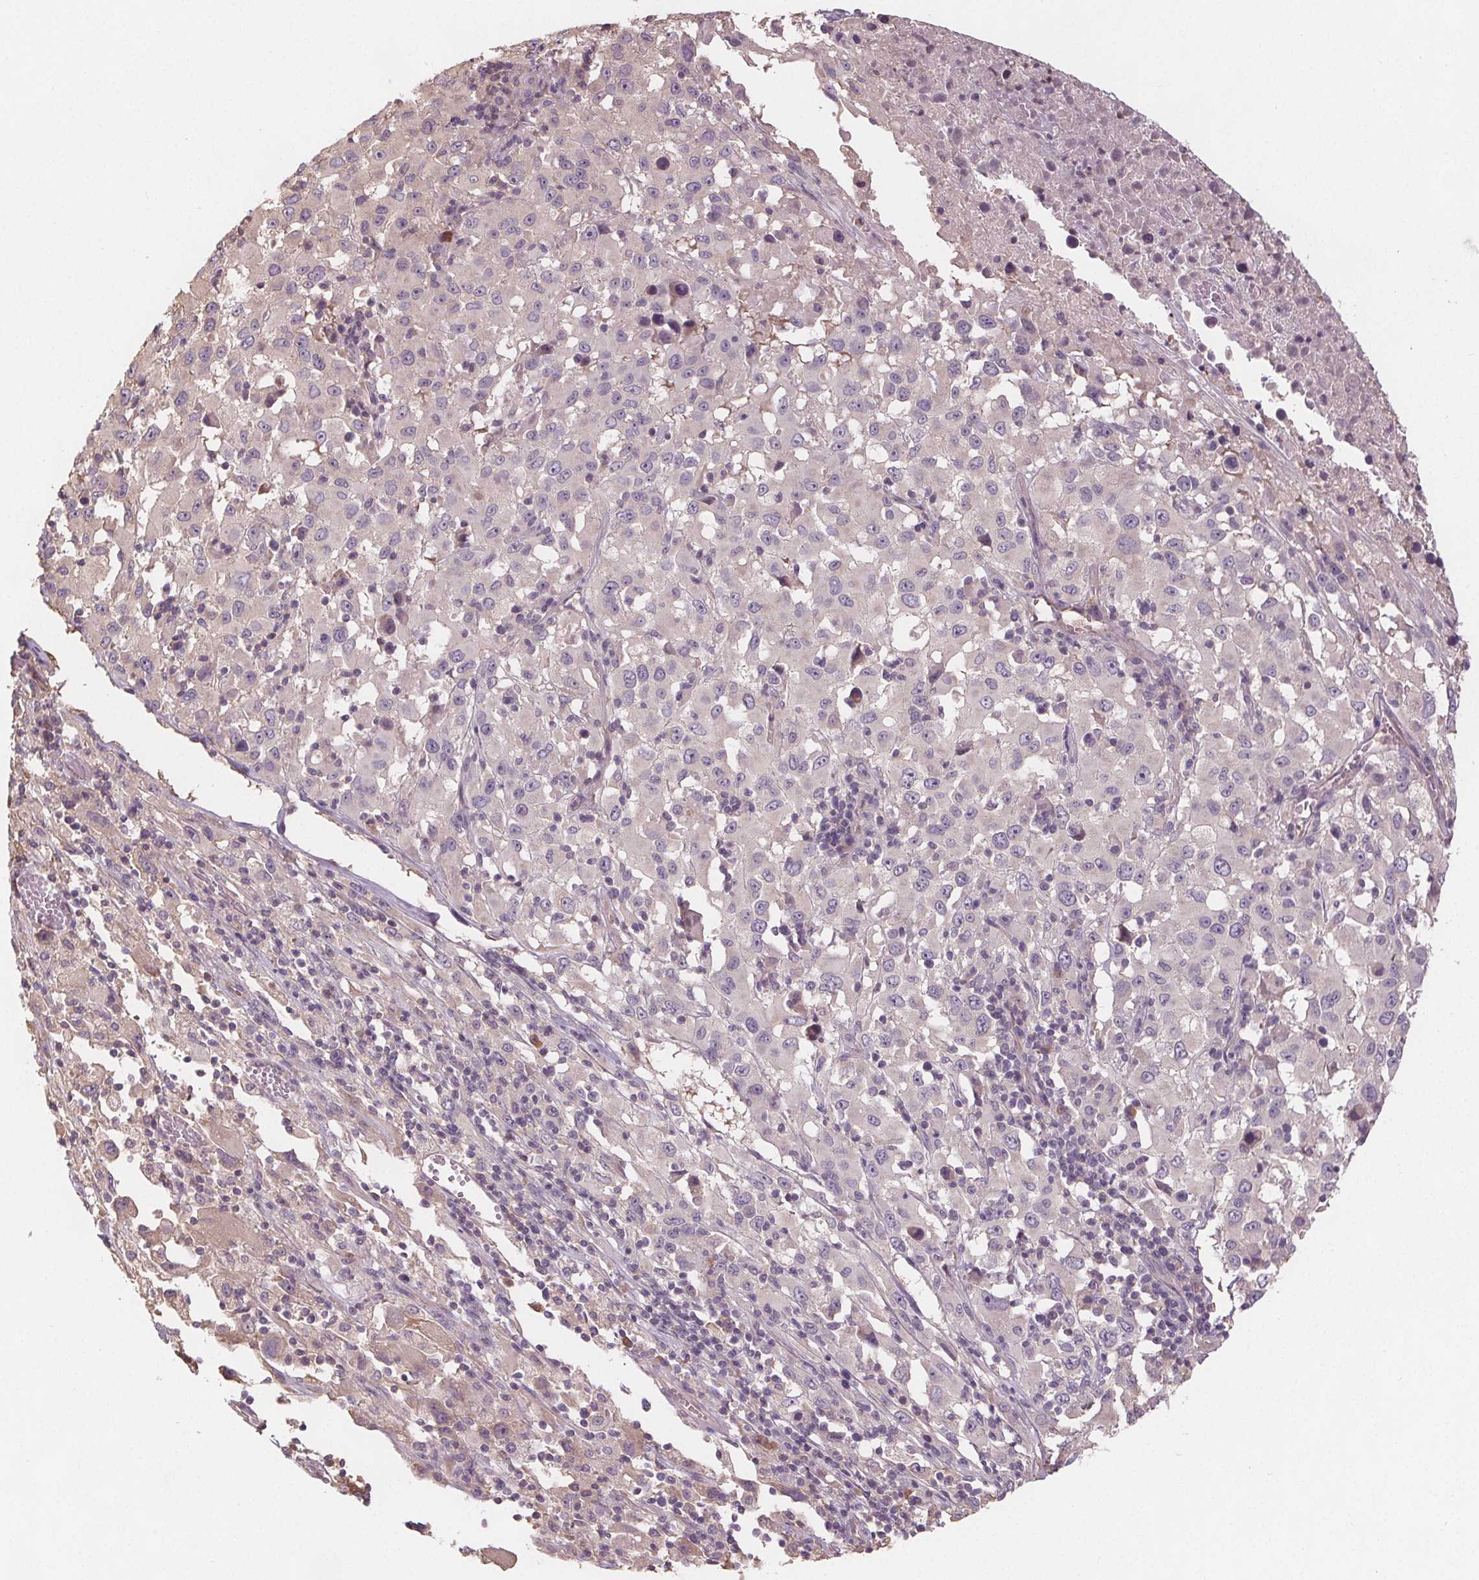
{"staining": {"intensity": "negative", "quantity": "none", "location": "none"}, "tissue": "melanoma", "cell_type": "Tumor cells", "image_type": "cancer", "snomed": [{"axis": "morphology", "description": "Malignant melanoma, Metastatic site"}, {"axis": "topography", "description": "Soft tissue"}], "caption": "Tumor cells show no significant protein staining in melanoma.", "gene": "TMEM80", "patient": {"sex": "male", "age": 50}}